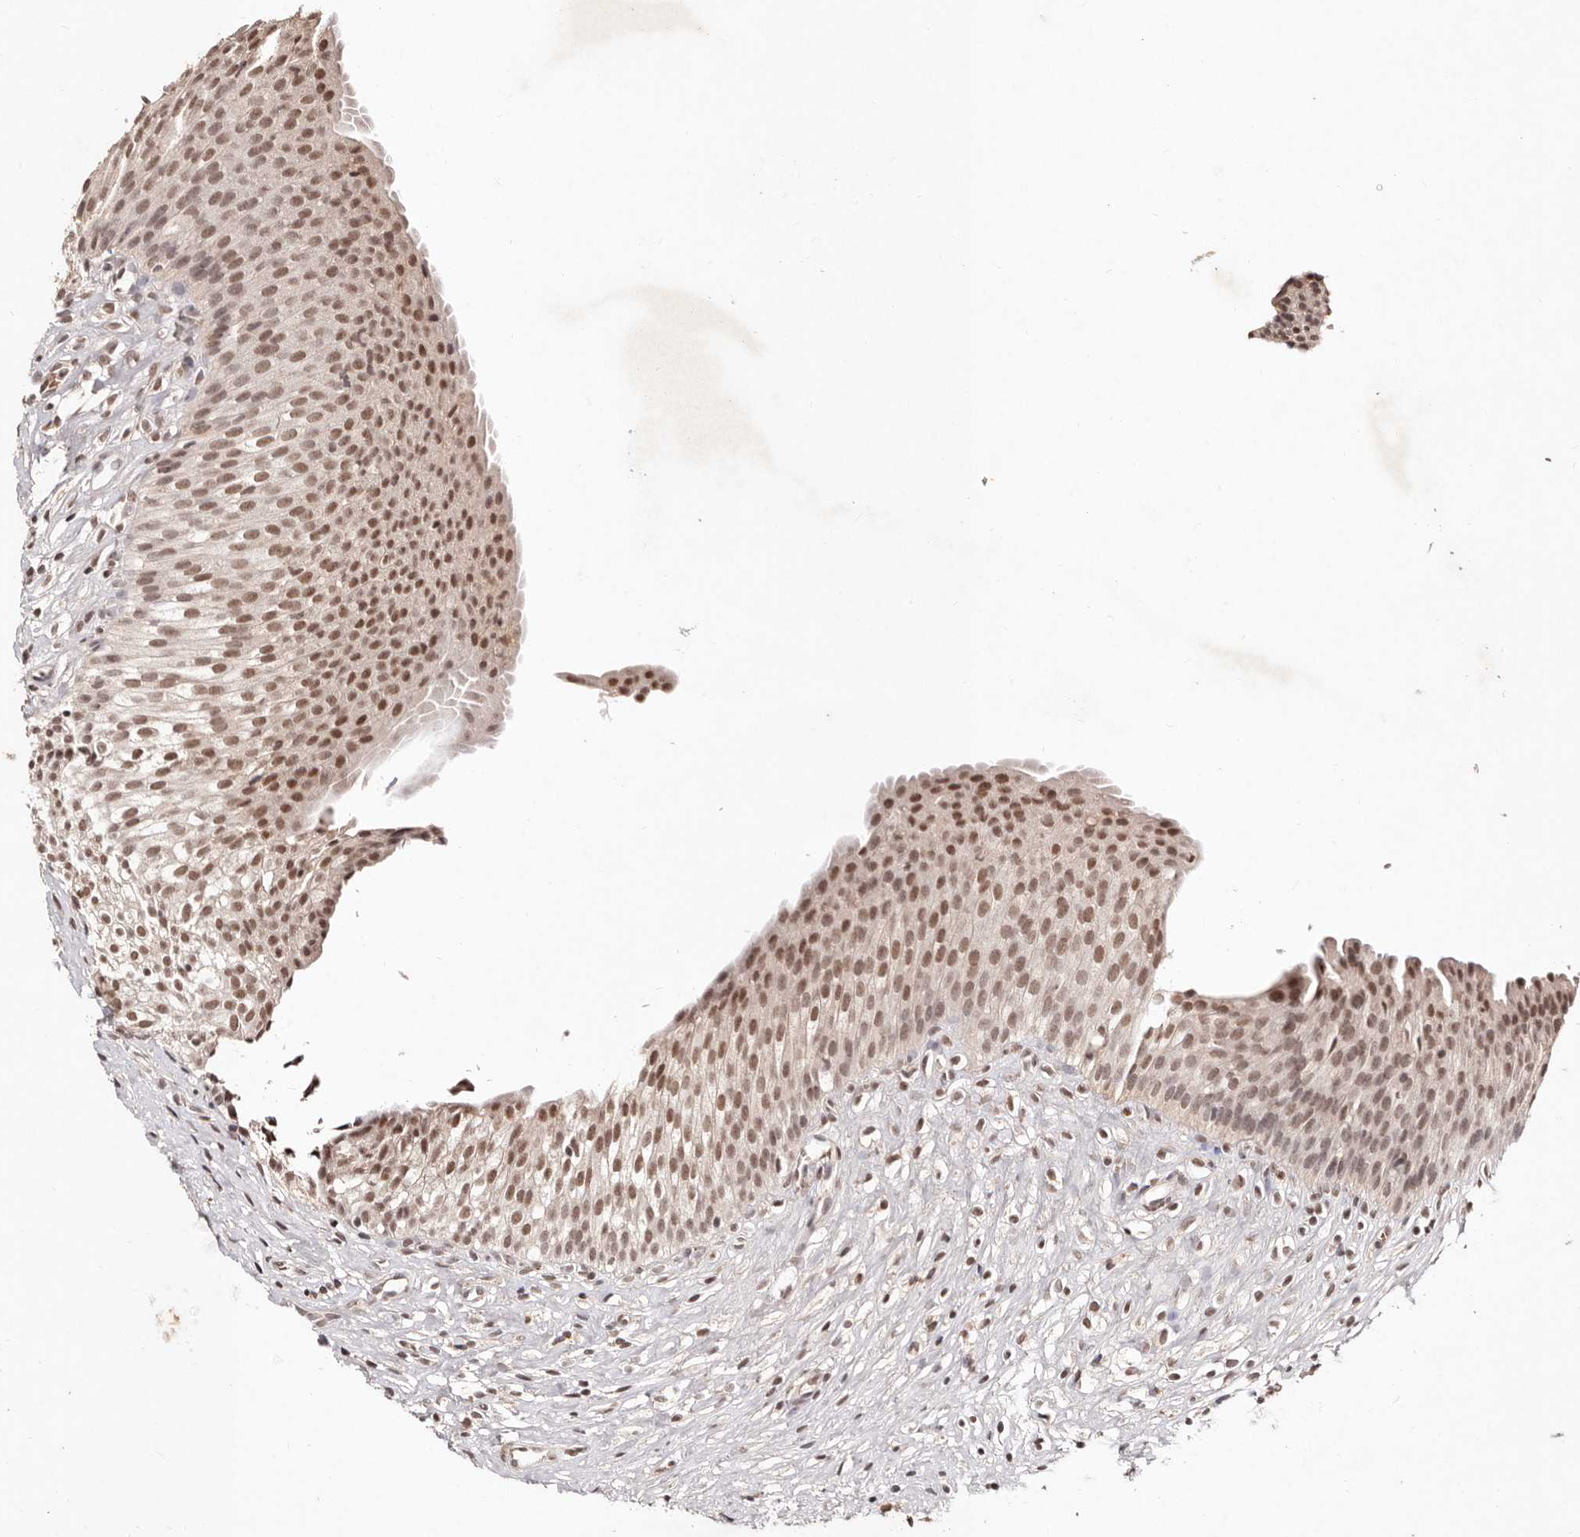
{"staining": {"intensity": "moderate", "quantity": ">75%", "location": "nuclear"}, "tissue": "urinary bladder", "cell_type": "Urothelial cells", "image_type": "normal", "snomed": [{"axis": "morphology", "description": "Normal tissue, NOS"}, {"axis": "topography", "description": "Urinary bladder"}], "caption": "A micrograph showing moderate nuclear staining in approximately >75% of urothelial cells in unremarkable urinary bladder, as visualized by brown immunohistochemical staining.", "gene": "BICRAL", "patient": {"sex": "male", "age": 1}}